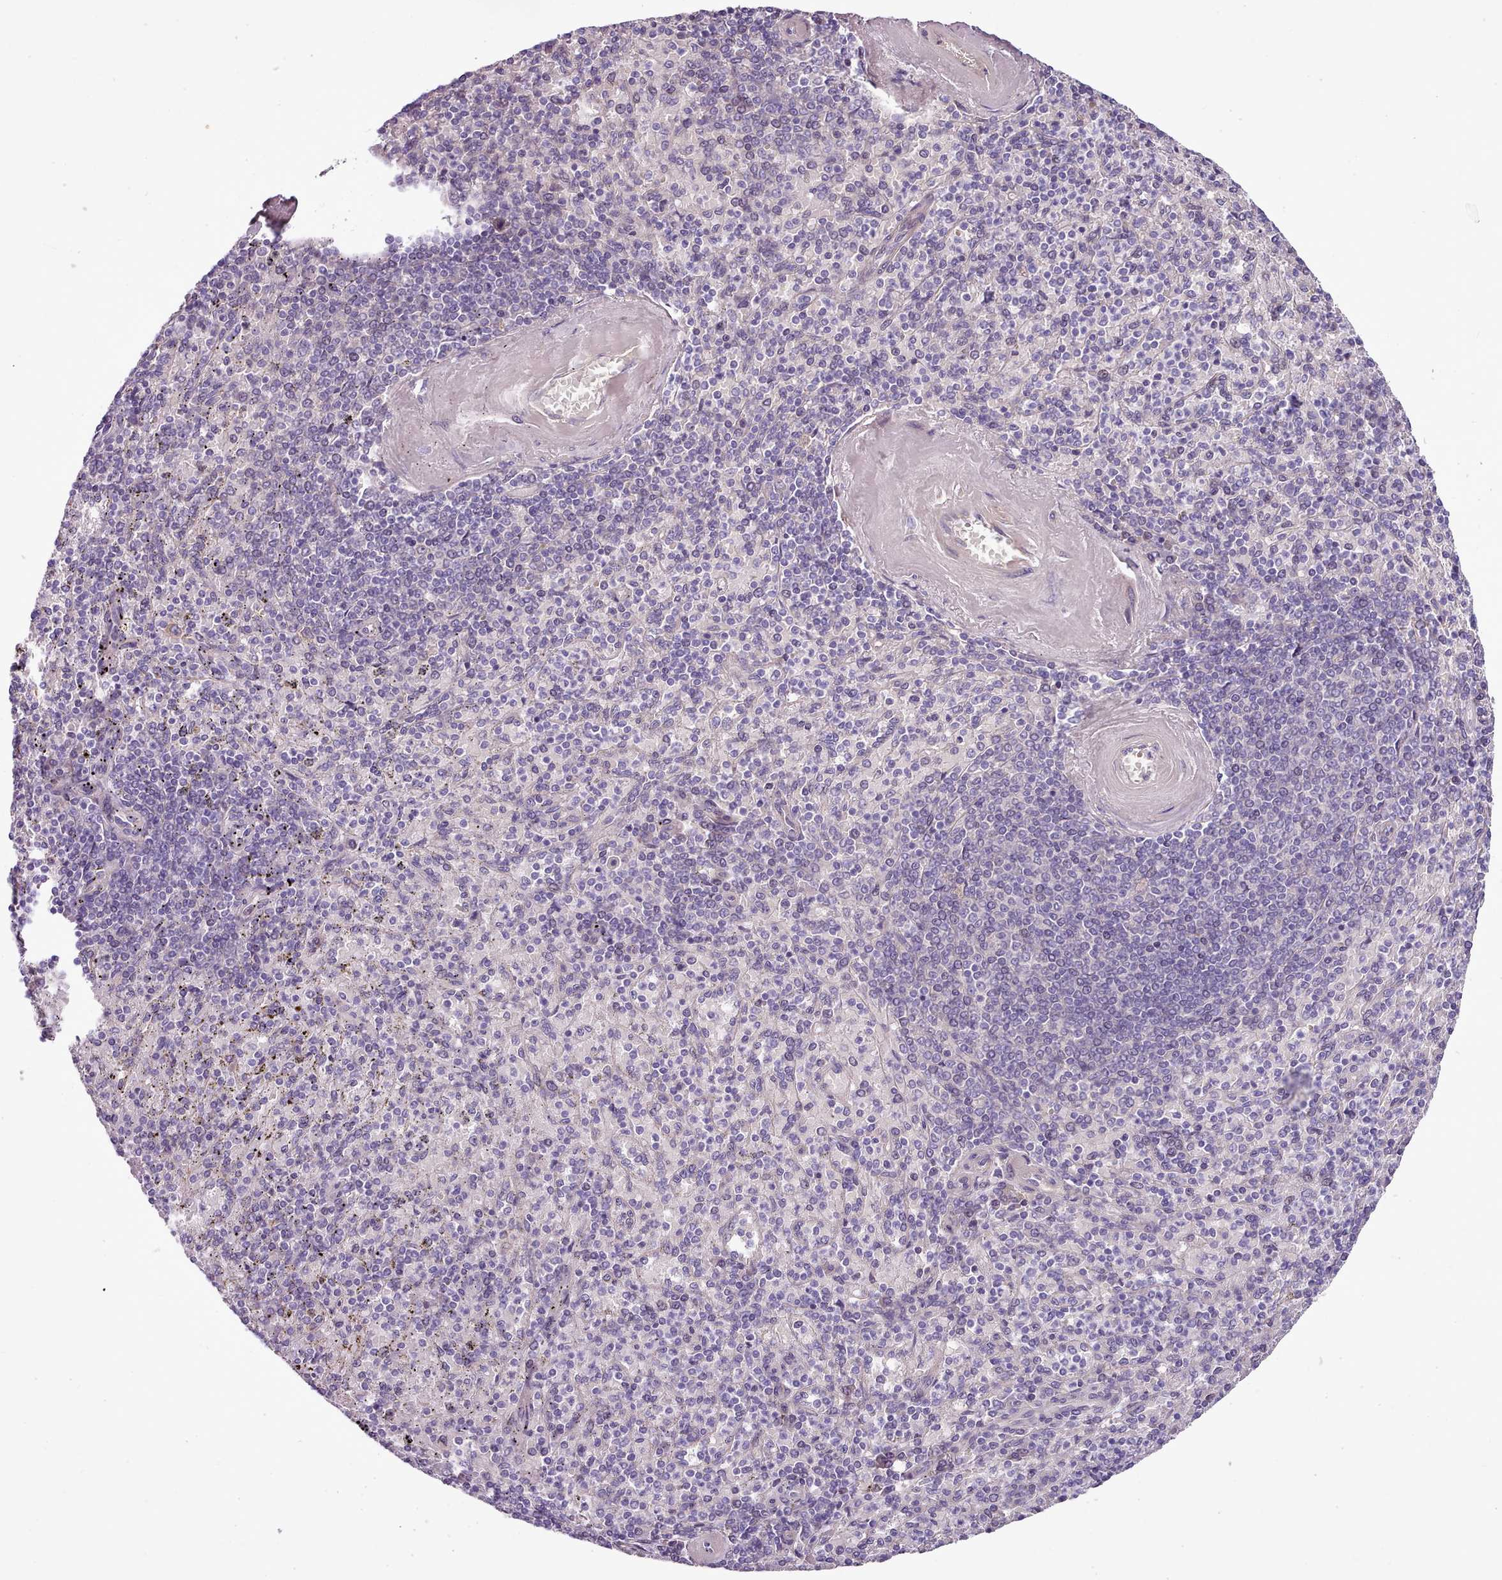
{"staining": {"intensity": "negative", "quantity": "none", "location": "none"}, "tissue": "spleen", "cell_type": "Cells in red pulp", "image_type": "normal", "snomed": [{"axis": "morphology", "description": "Normal tissue, NOS"}, {"axis": "topography", "description": "Spleen"}], "caption": "The immunohistochemistry image has no significant expression in cells in red pulp of spleen. (IHC, brightfield microscopy, high magnification).", "gene": "SETX", "patient": {"sex": "male", "age": 82}}